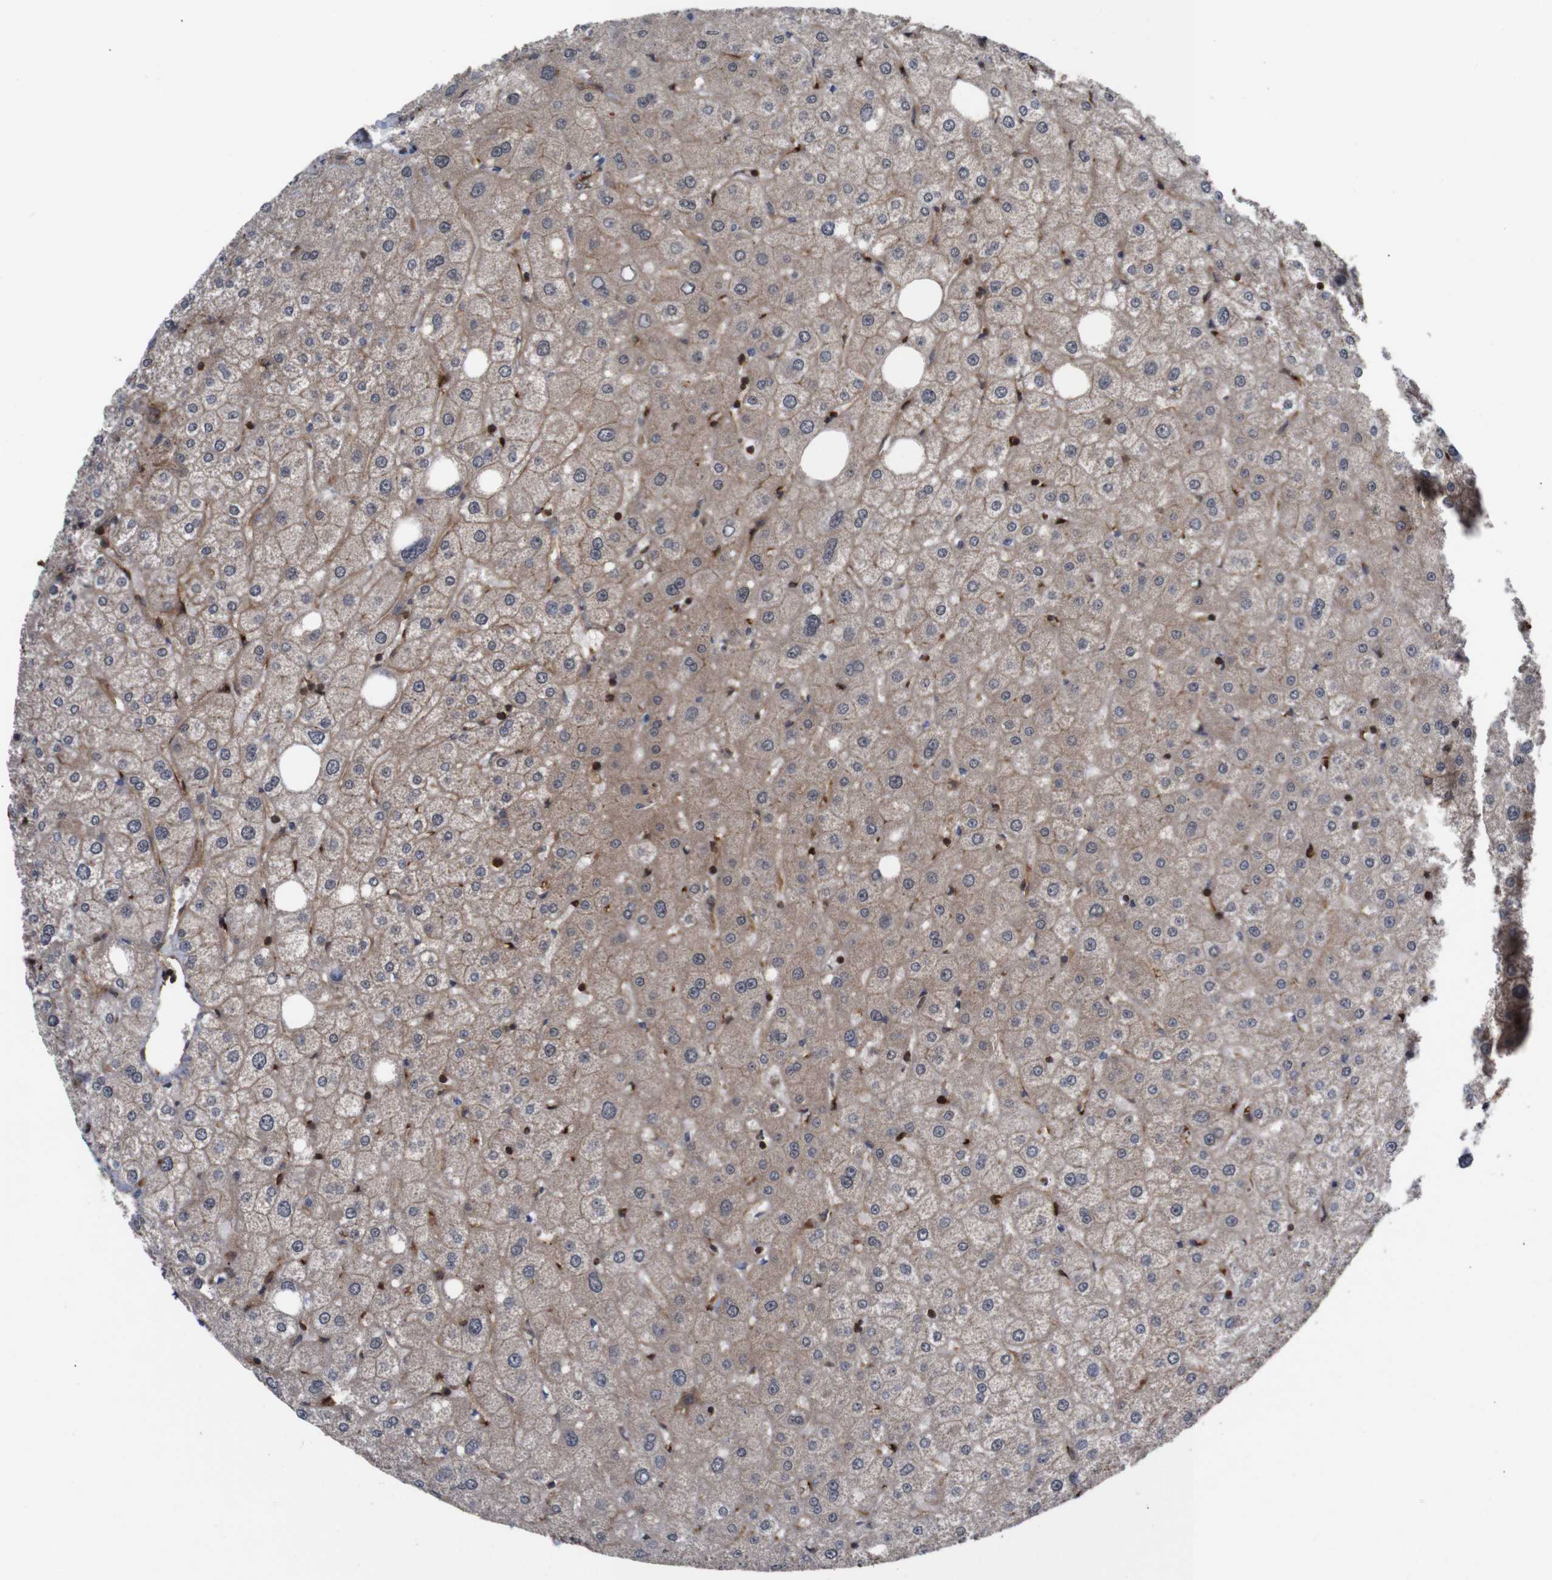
{"staining": {"intensity": "moderate", "quantity": ">75%", "location": "cytoplasmic/membranous"}, "tissue": "liver", "cell_type": "Cholangiocytes", "image_type": "normal", "snomed": [{"axis": "morphology", "description": "Normal tissue, NOS"}, {"axis": "topography", "description": "Liver"}], "caption": "Liver stained for a protein (brown) displays moderate cytoplasmic/membranous positive expression in approximately >75% of cholangiocytes.", "gene": "NANOS1", "patient": {"sex": "male", "age": 73}}